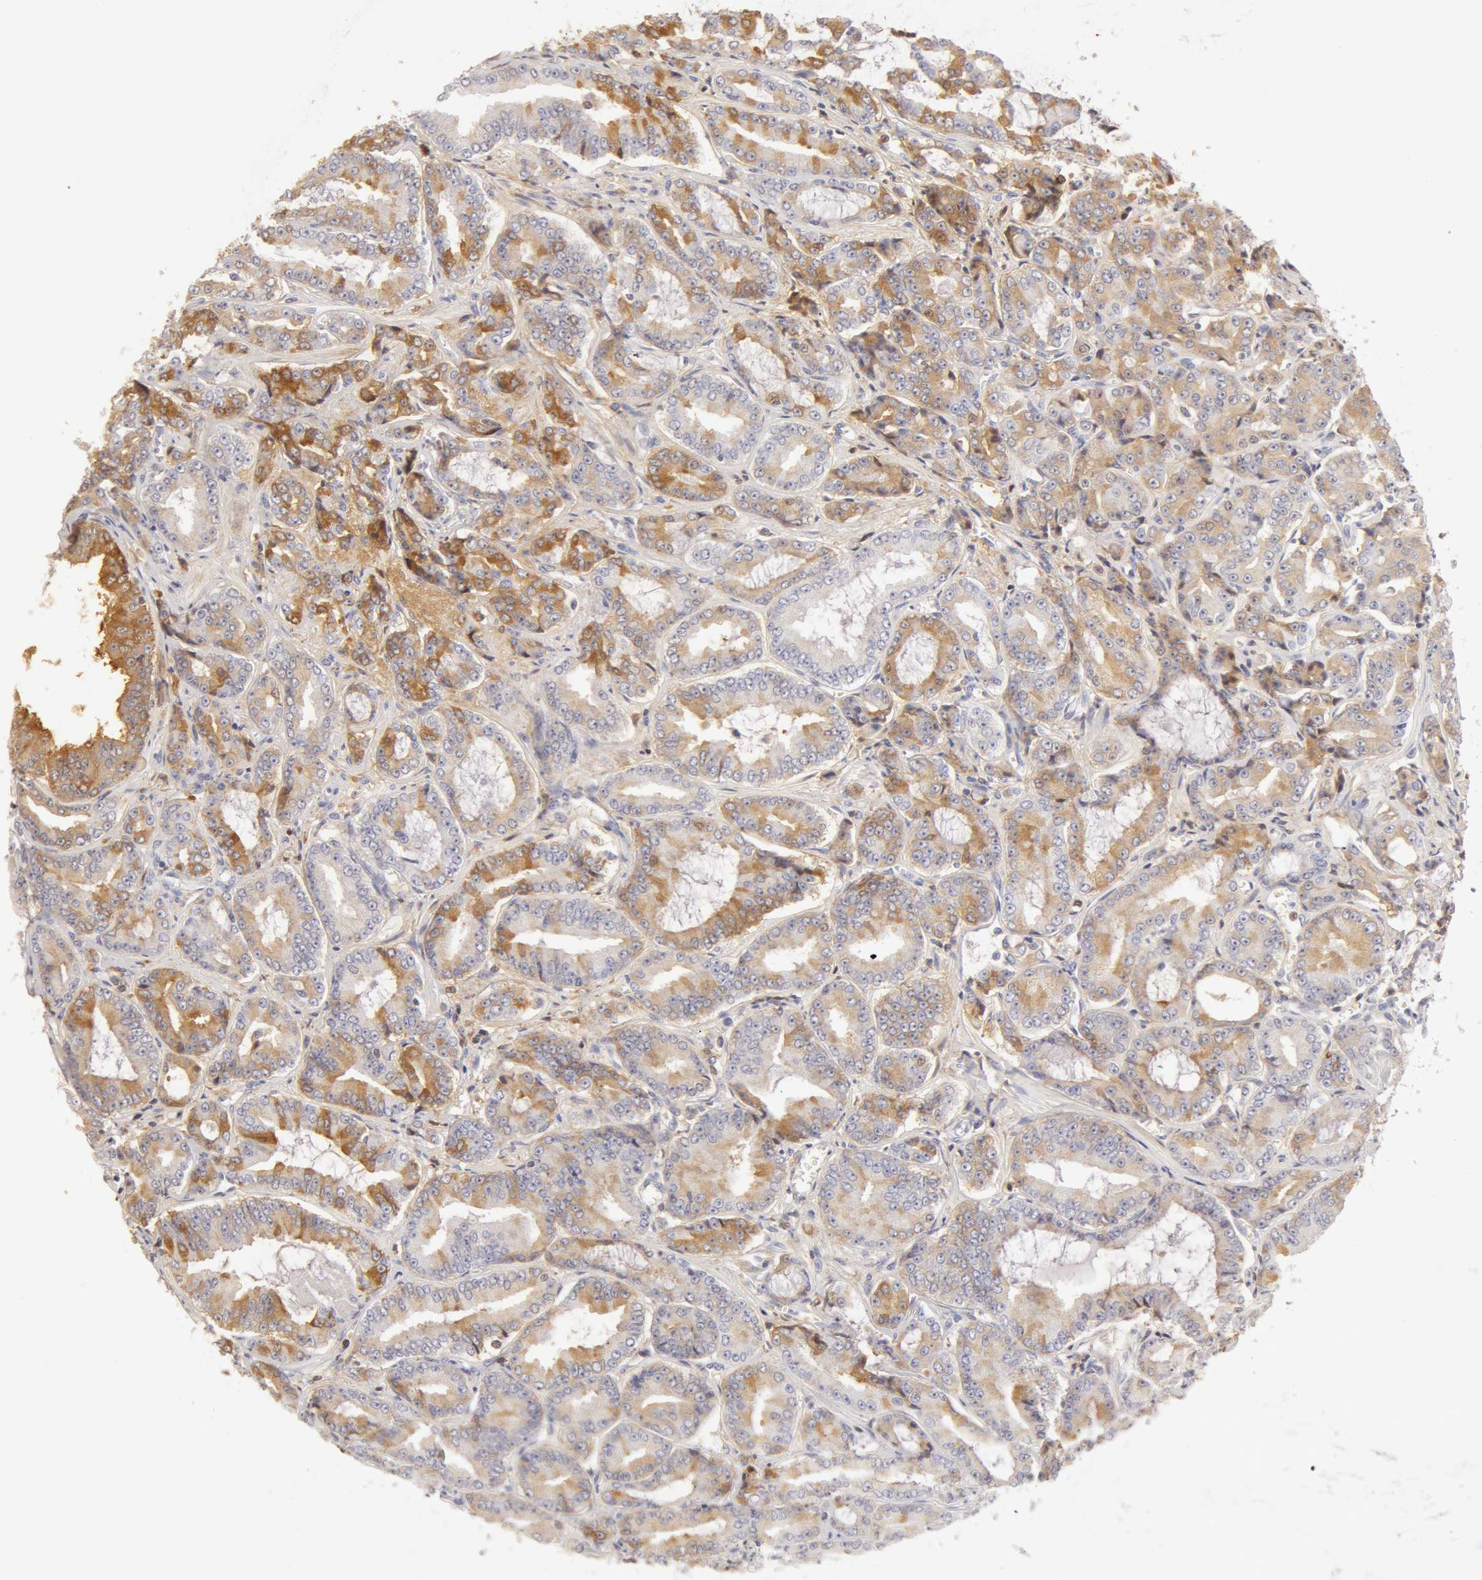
{"staining": {"intensity": "weak", "quantity": "25%-75%", "location": "cytoplasmic/membranous"}, "tissue": "prostate cancer", "cell_type": "Tumor cells", "image_type": "cancer", "snomed": [{"axis": "morphology", "description": "Adenocarcinoma, Low grade"}, {"axis": "topography", "description": "Prostate"}], "caption": "IHC image of human low-grade adenocarcinoma (prostate) stained for a protein (brown), which shows low levels of weak cytoplasmic/membranous expression in approximately 25%-75% of tumor cells.", "gene": "GC", "patient": {"sex": "male", "age": 65}}